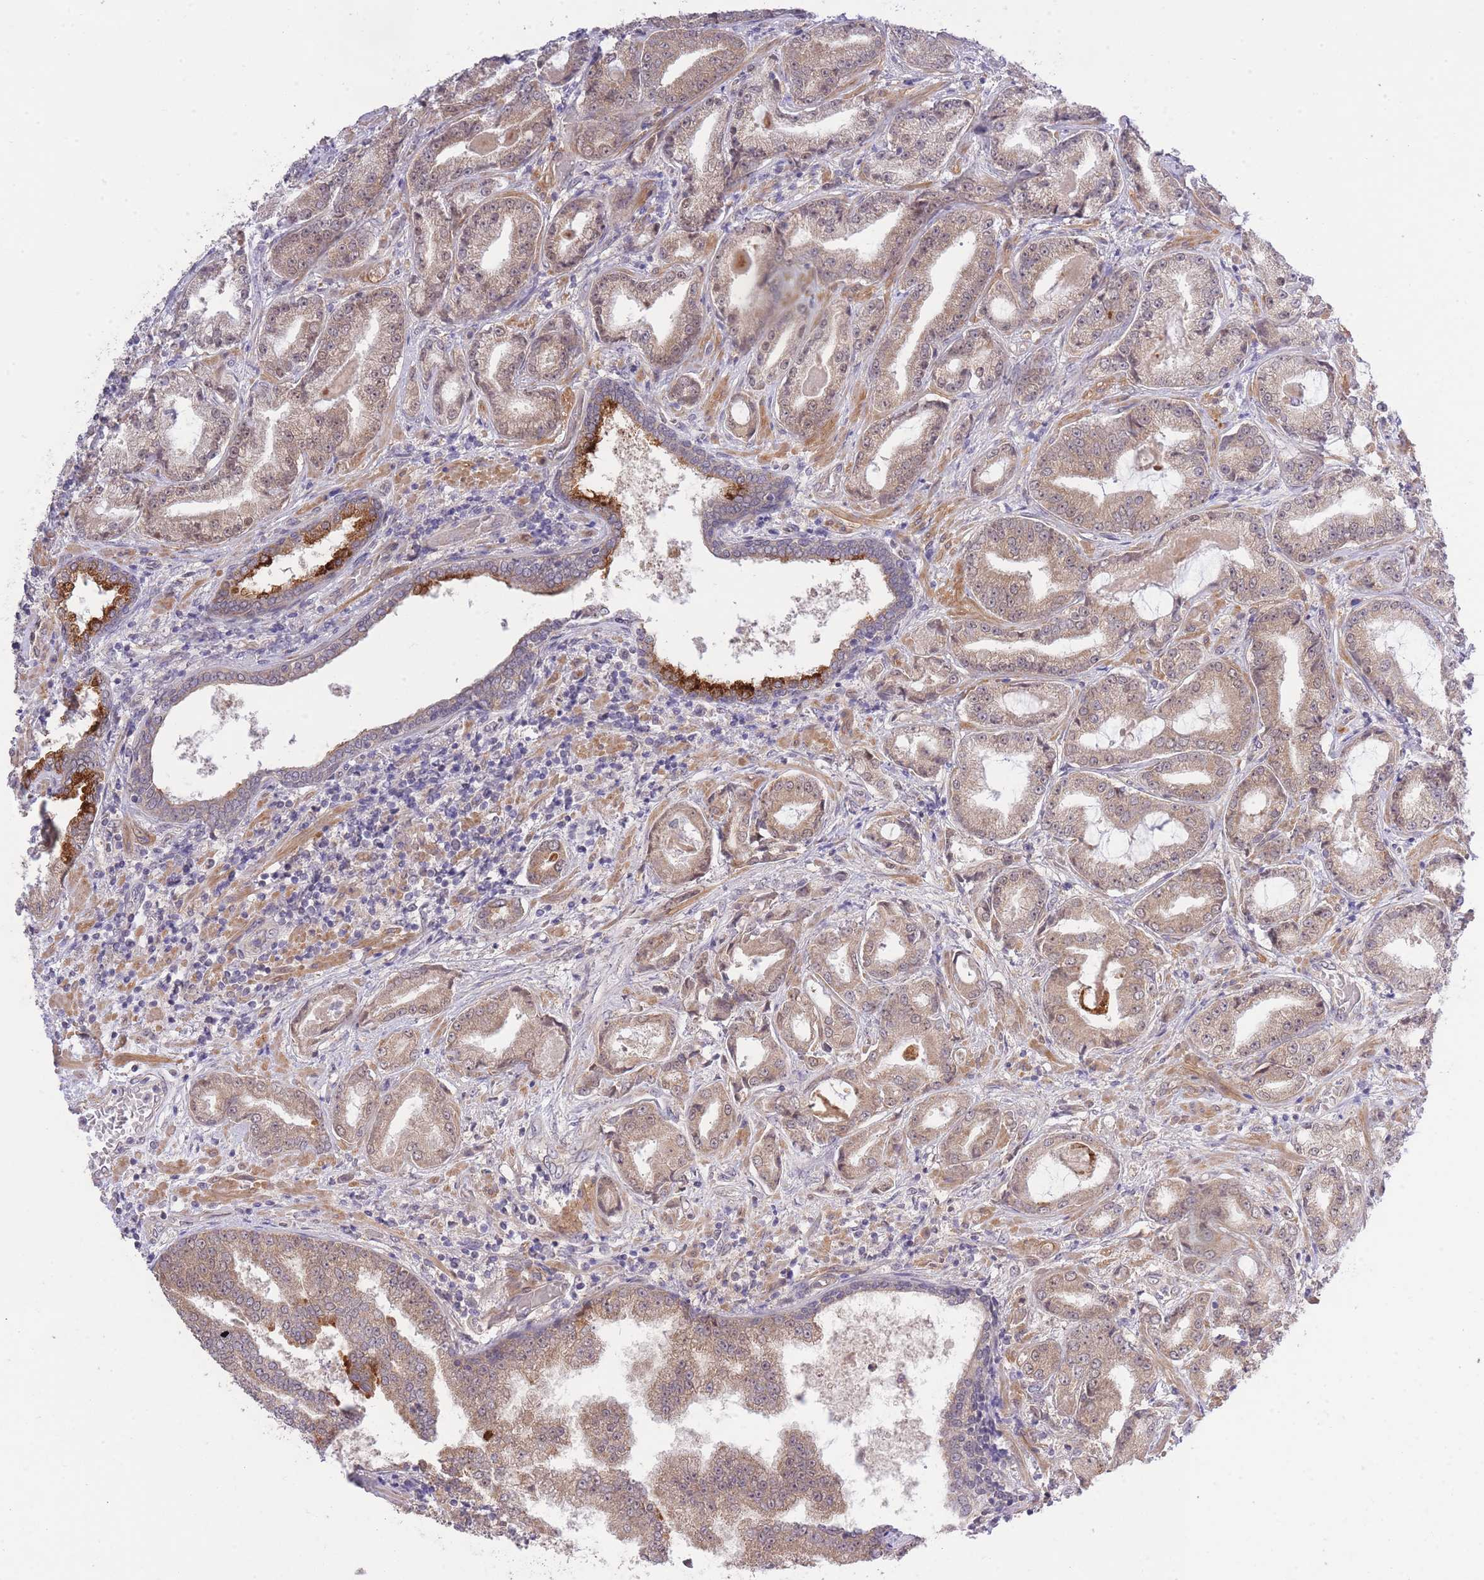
{"staining": {"intensity": "weak", "quantity": ">75%", "location": "cytoplasmic/membranous,nuclear"}, "tissue": "prostate cancer", "cell_type": "Tumor cells", "image_type": "cancer", "snomed": [{"axis": "morphology", "description": "Adenocarcinoma, High grade"}, {"axis": "topography", "description": "Prostate"}], "caption": "The histopathology image demonstrates immunohistochemical staining of prostate cancer. There is weak cytoplasmic/membranous and nuclear staining is appreciated in approximately >75% of tumor cells.", "gene": "ELOA2", "patient": {"sex": "male", "age": 68}}